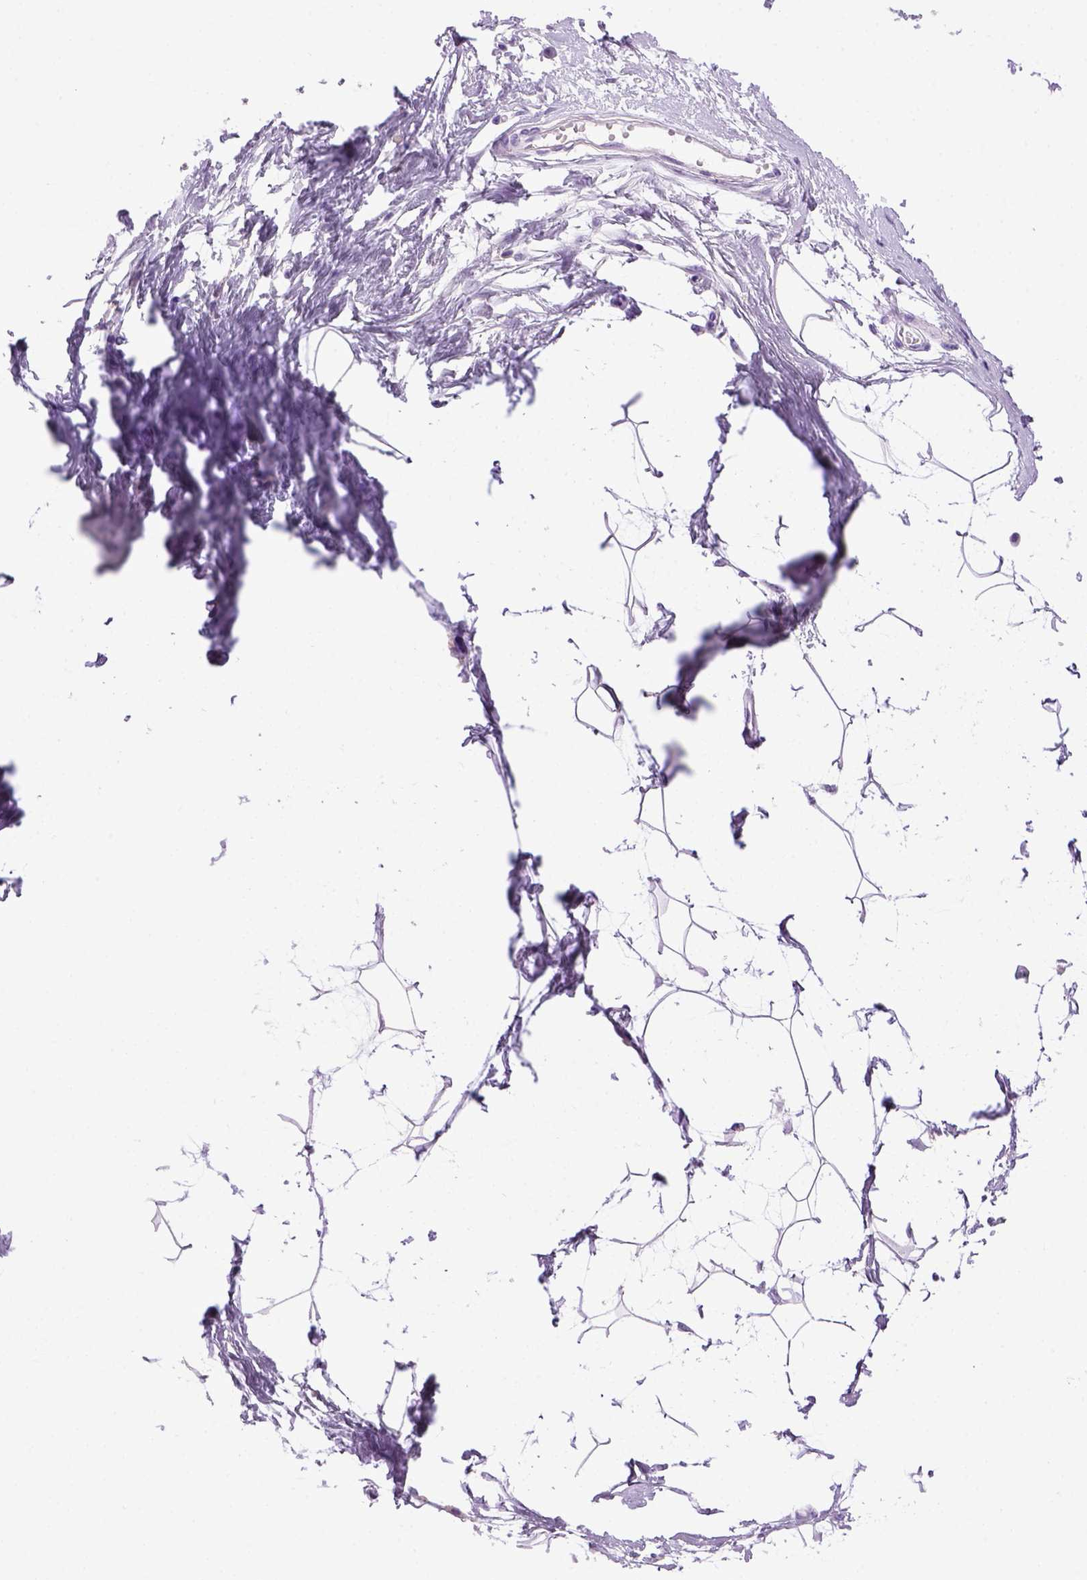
{"staining": {"intensity": "negative", "quantity": "none", "location": "none"}, "tissue": "breast", "cell_type": "Adipocytes", "image_type": "normal", "snomed": [{"axis": "morphology", "description": "Normal tissue, NOS"}, {"axis": "topography", "description": "Breast"}], "caption": "The micrograph exhibits no significant positivity in adipocytes of breast.", "gene": "SGCG", "patient": {"sex": "female", "age": 45}}